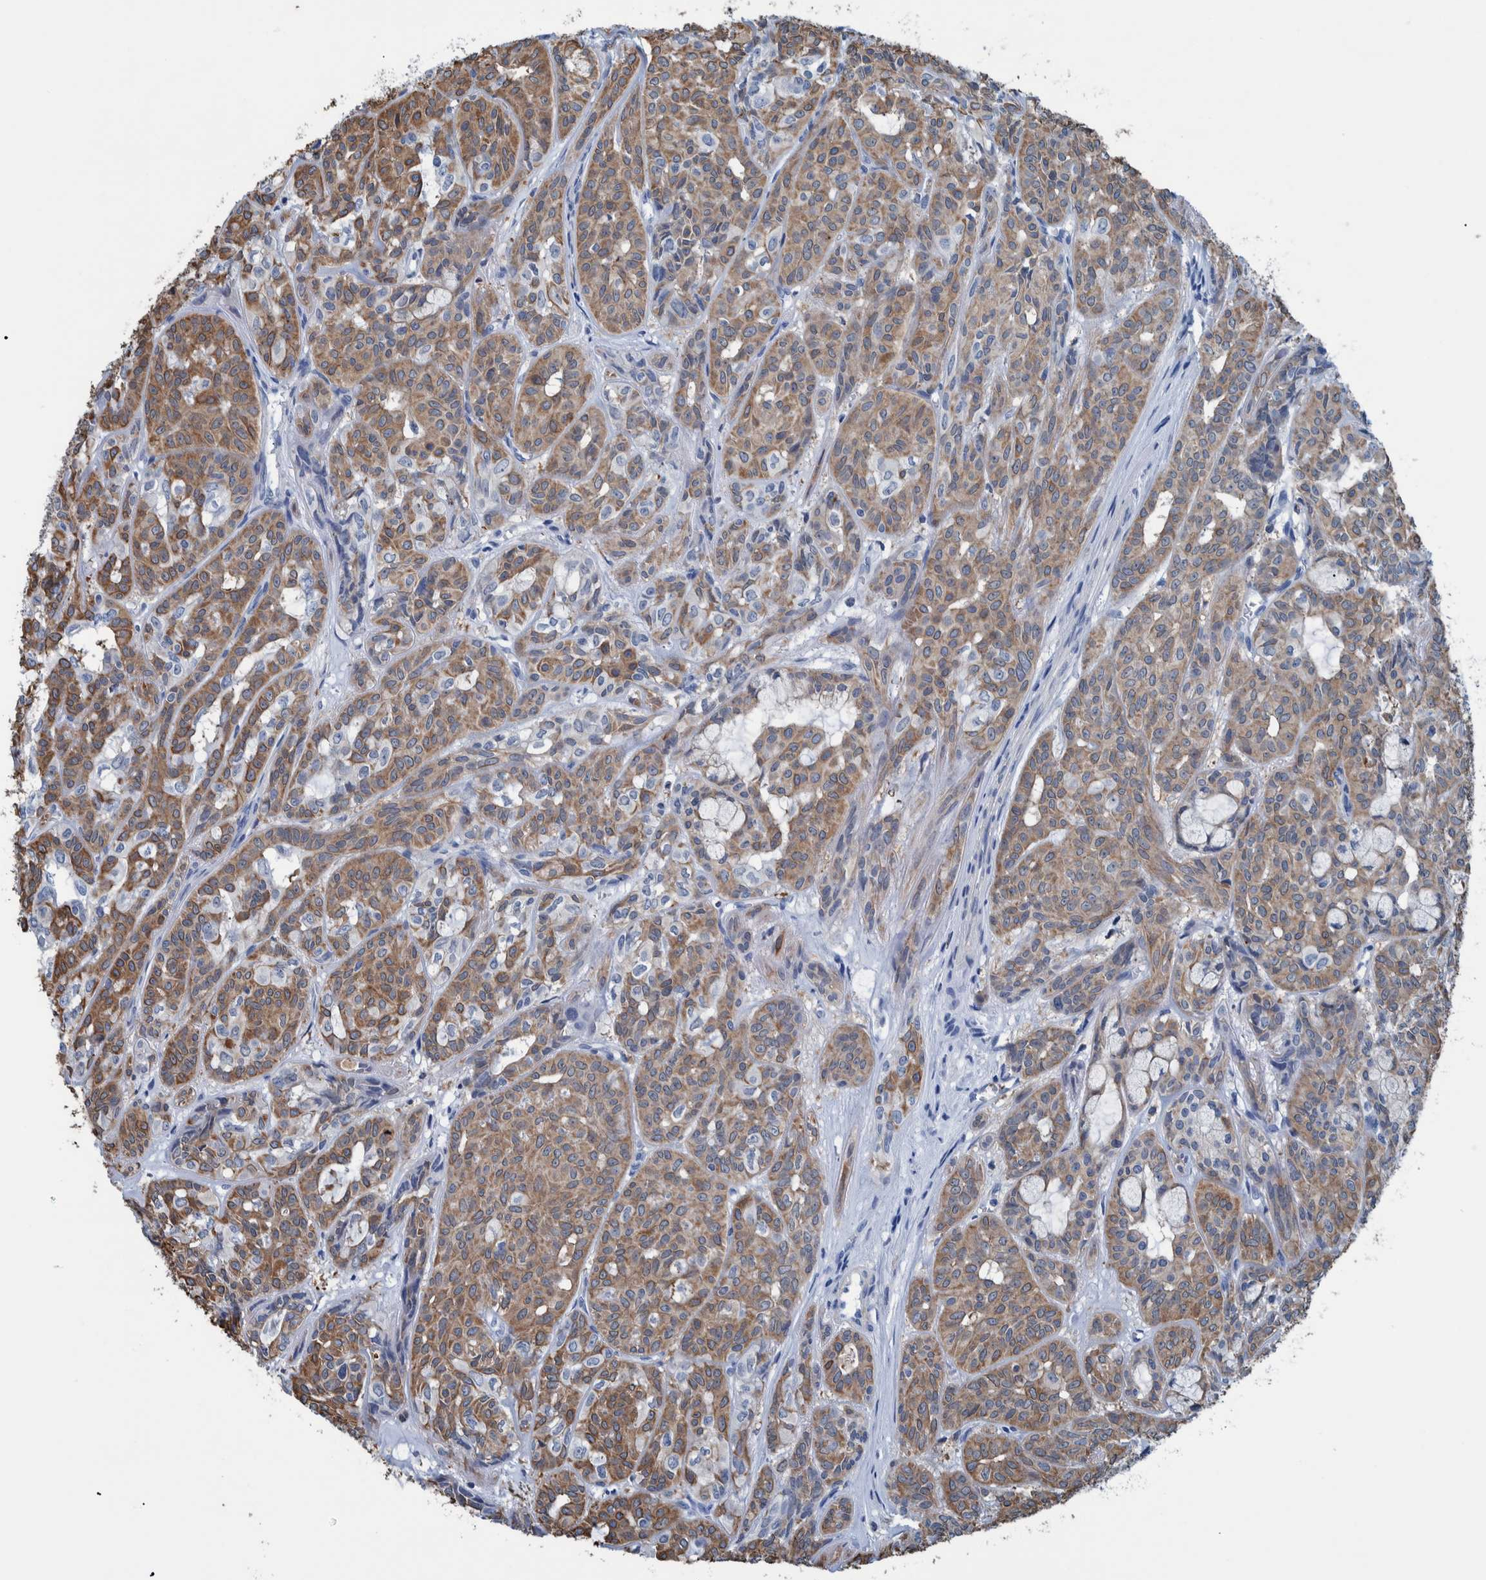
{"staining": {"intensity": "moderate", "quantity": "25%-75%", "location": "cytoplasmic/membranous"}, "tissue": "head and neck cancer", "cell_type": "Tumor cells", "image_type": "cancer", "snomed": [{"axis": "morphology", "description": "Adenocarcinoma, NOS"}, {"axis": "topography", "description": "Salivary gland, NOS"}, {"axis": "topography", "description": "Head-Neck"}], "caption": "DAB immunohistochemical staining of head and neck cancer shows moderate cytoplasmic/membranous protein staining in about 25%-75% of tumor cells.", "gene": "IDO1", "patient": {"sex": "female", "age": 76}}